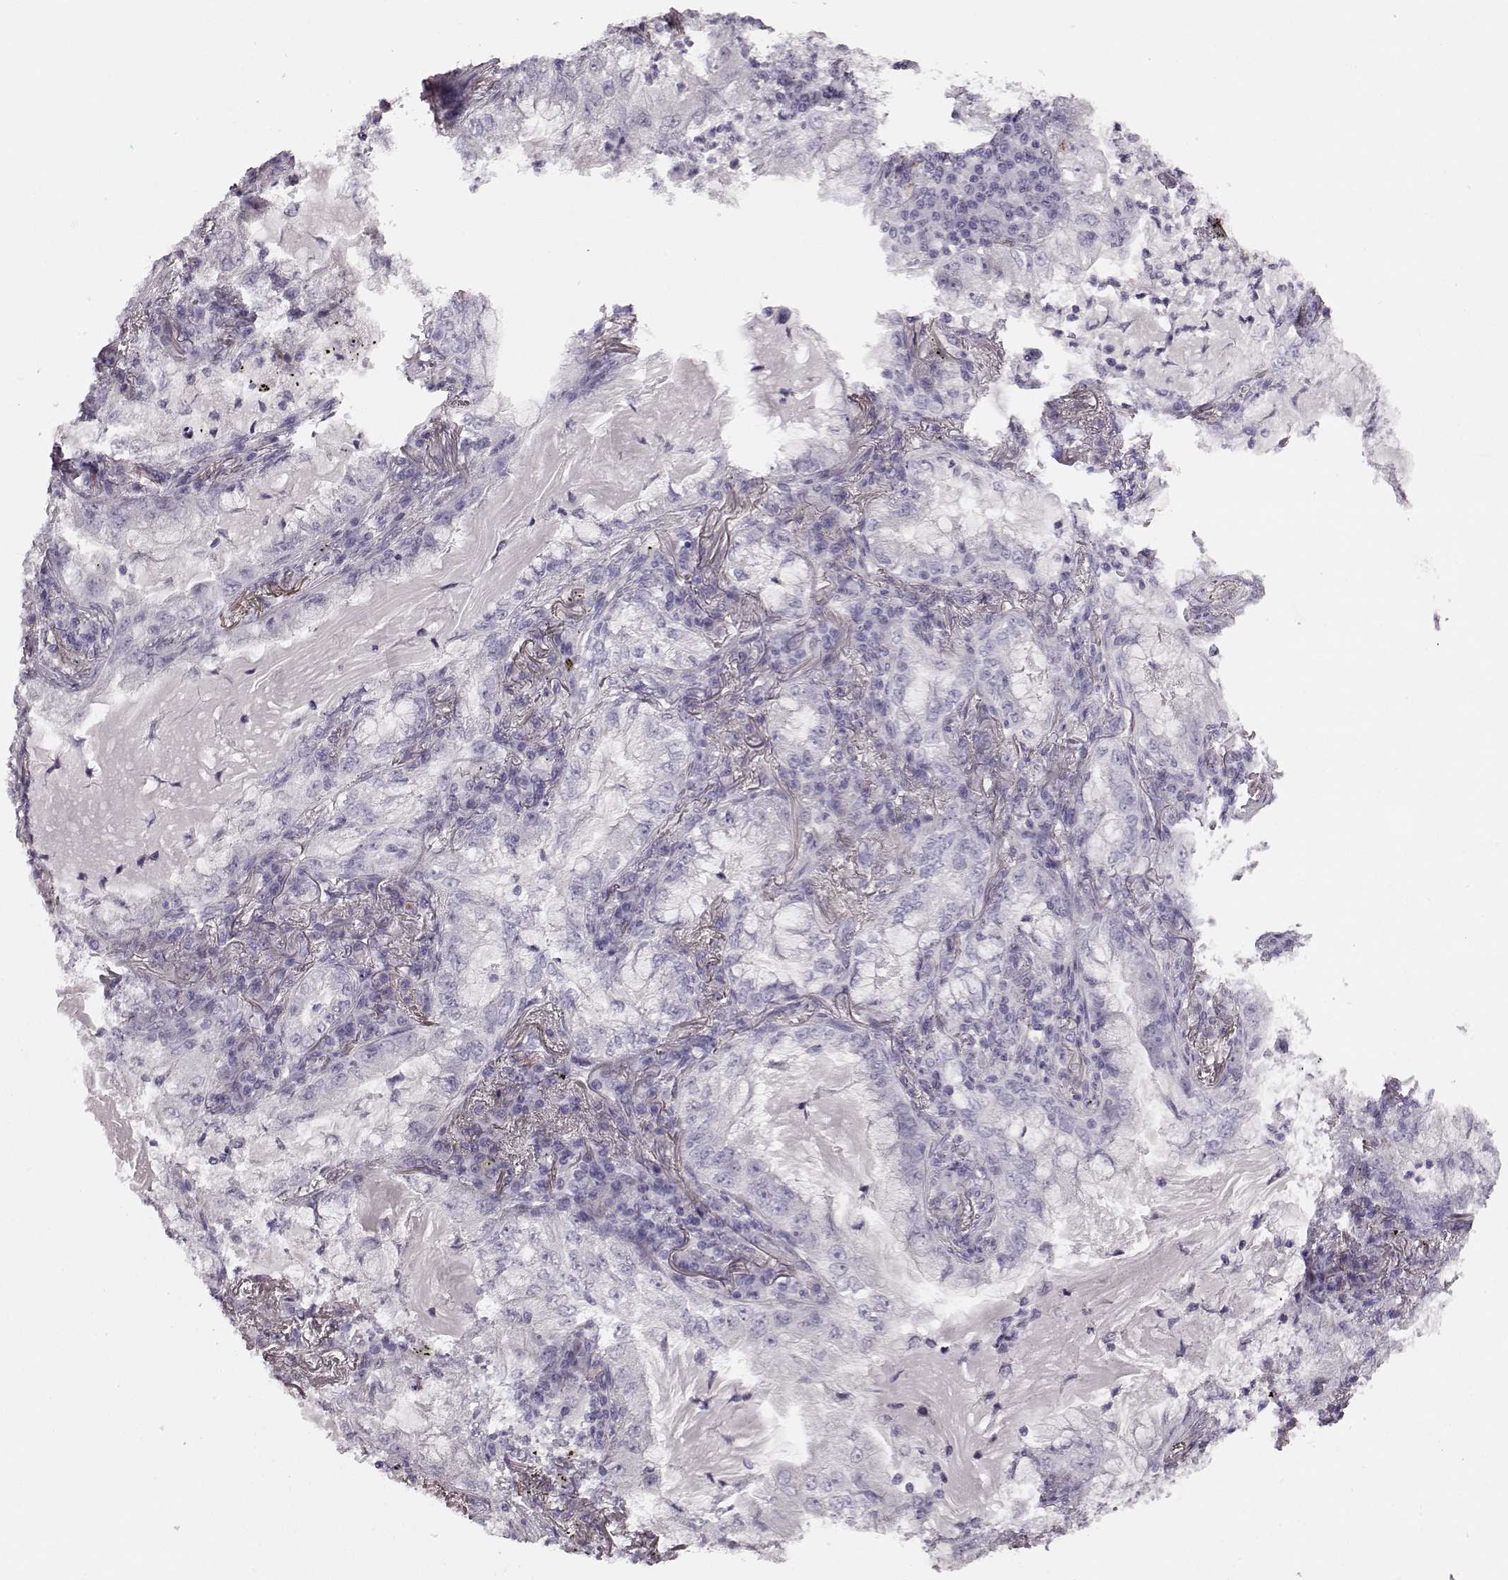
{"staining": {"intensity": "negative", "quantity": "none", "location": "none"}, "tissue": "lung cancer", "cell_type": "Tumor cells", "image_type": "cancer", "snomed": [{"axis": "morphology", "description": "Adenocarcinoma, NOS"}, {"axis": "topography", "description": "Lung"}], "caption": "Immunohistochemical staining of adenocarcinoma (lung) shows no significant staining in tumor cells. The staining was performed using DAB to visualize the protein expression in brown, while the nuclei were stained in blue with hematoxylin (Magnification: 20x).", "gene": "SNTG1", "patient": {"sex": "female", "age": 73}}